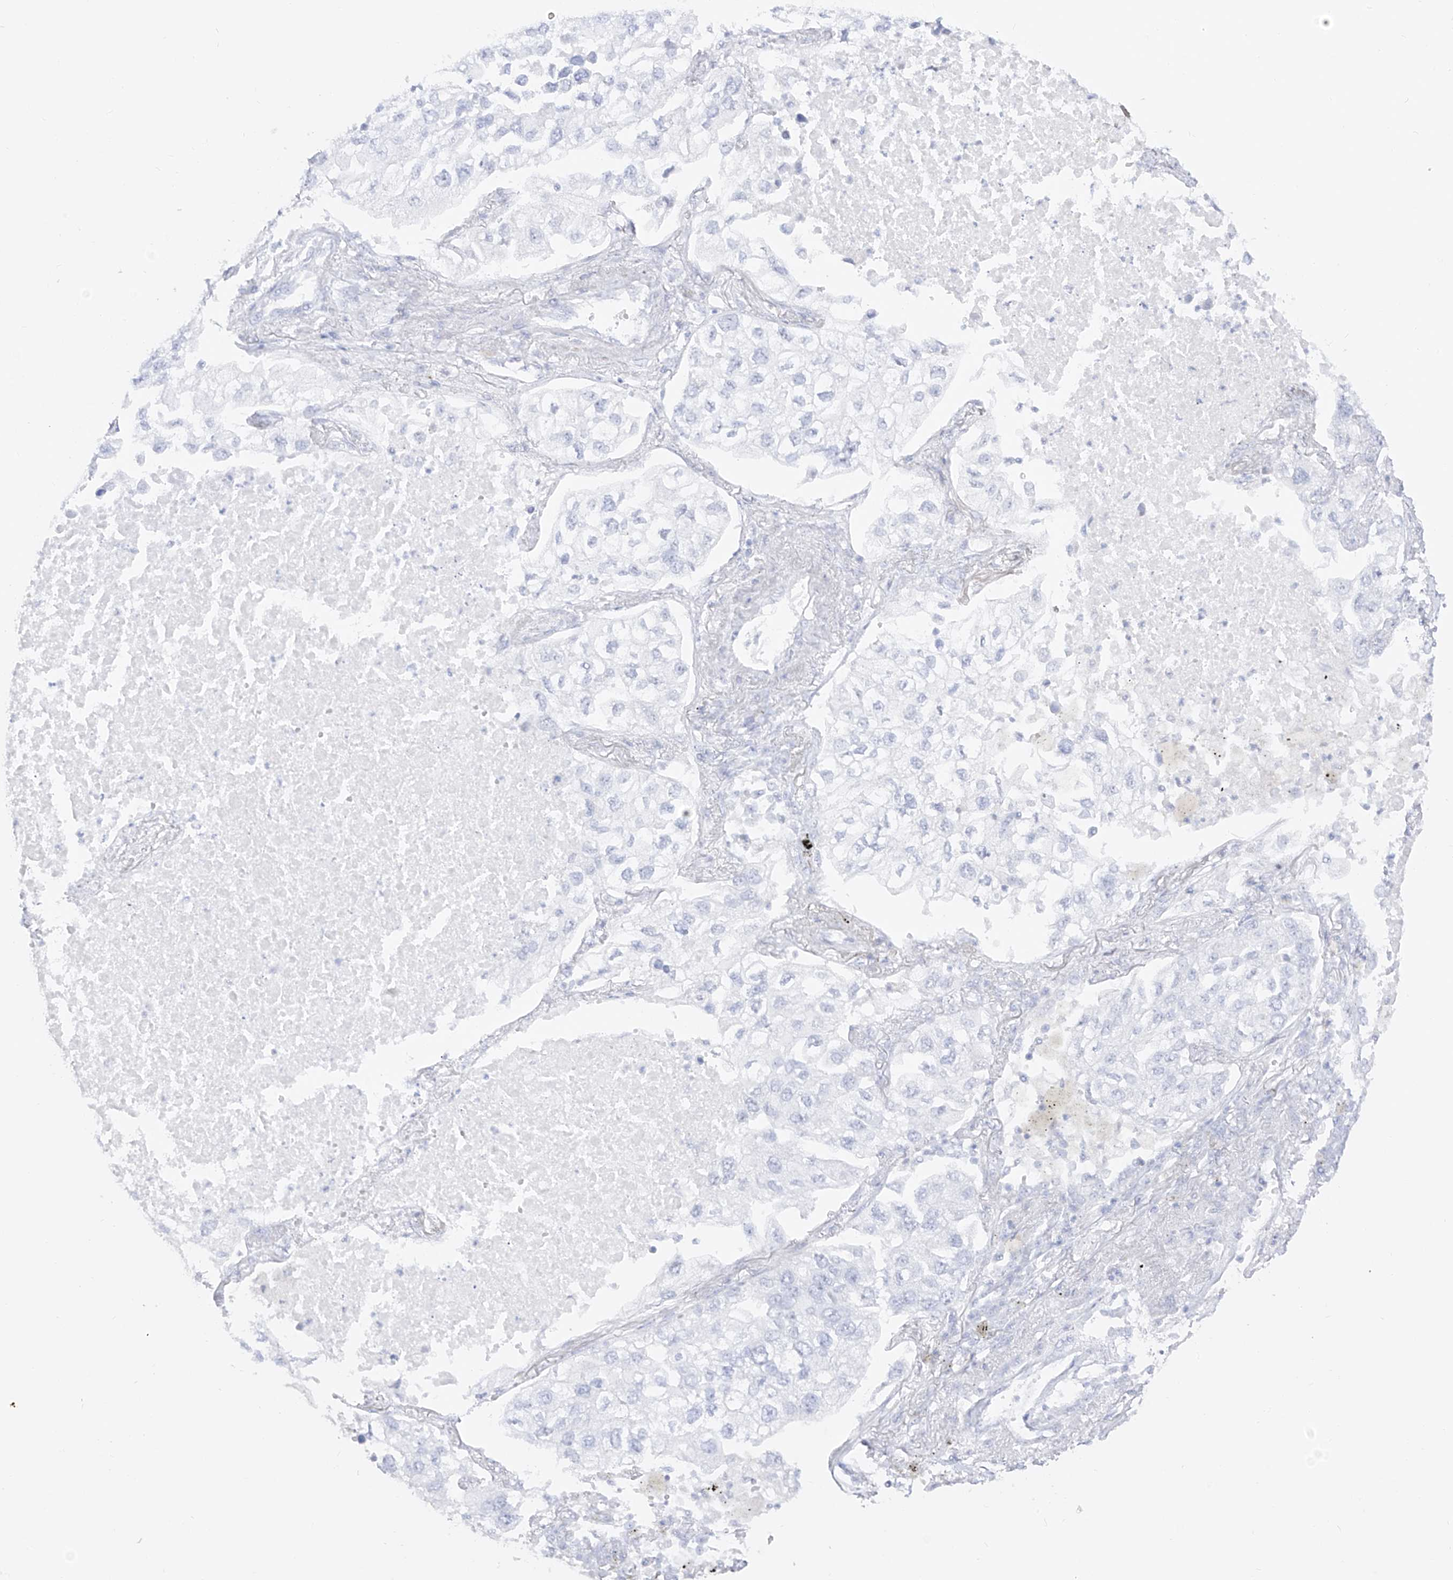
{"staining": {"intensity": "negative", "quantity": "none", "location": "none"}, "tissue": "lung cancer", "cell_type": "Tumor cells", "image_type": "cancer", "snomed": [{"axis": "morphology", "description": "Adenocarcinoma, NOS"}, {"axis": "topography", "description": "Lung"}], "caption": "This is an immunohistochemistry (IHC) histopathology image of lung adenocarcinoma. There is no expression in tumor cells.", "gene": "ZNF180", "patient": {"sex": "male", "age": 63}}